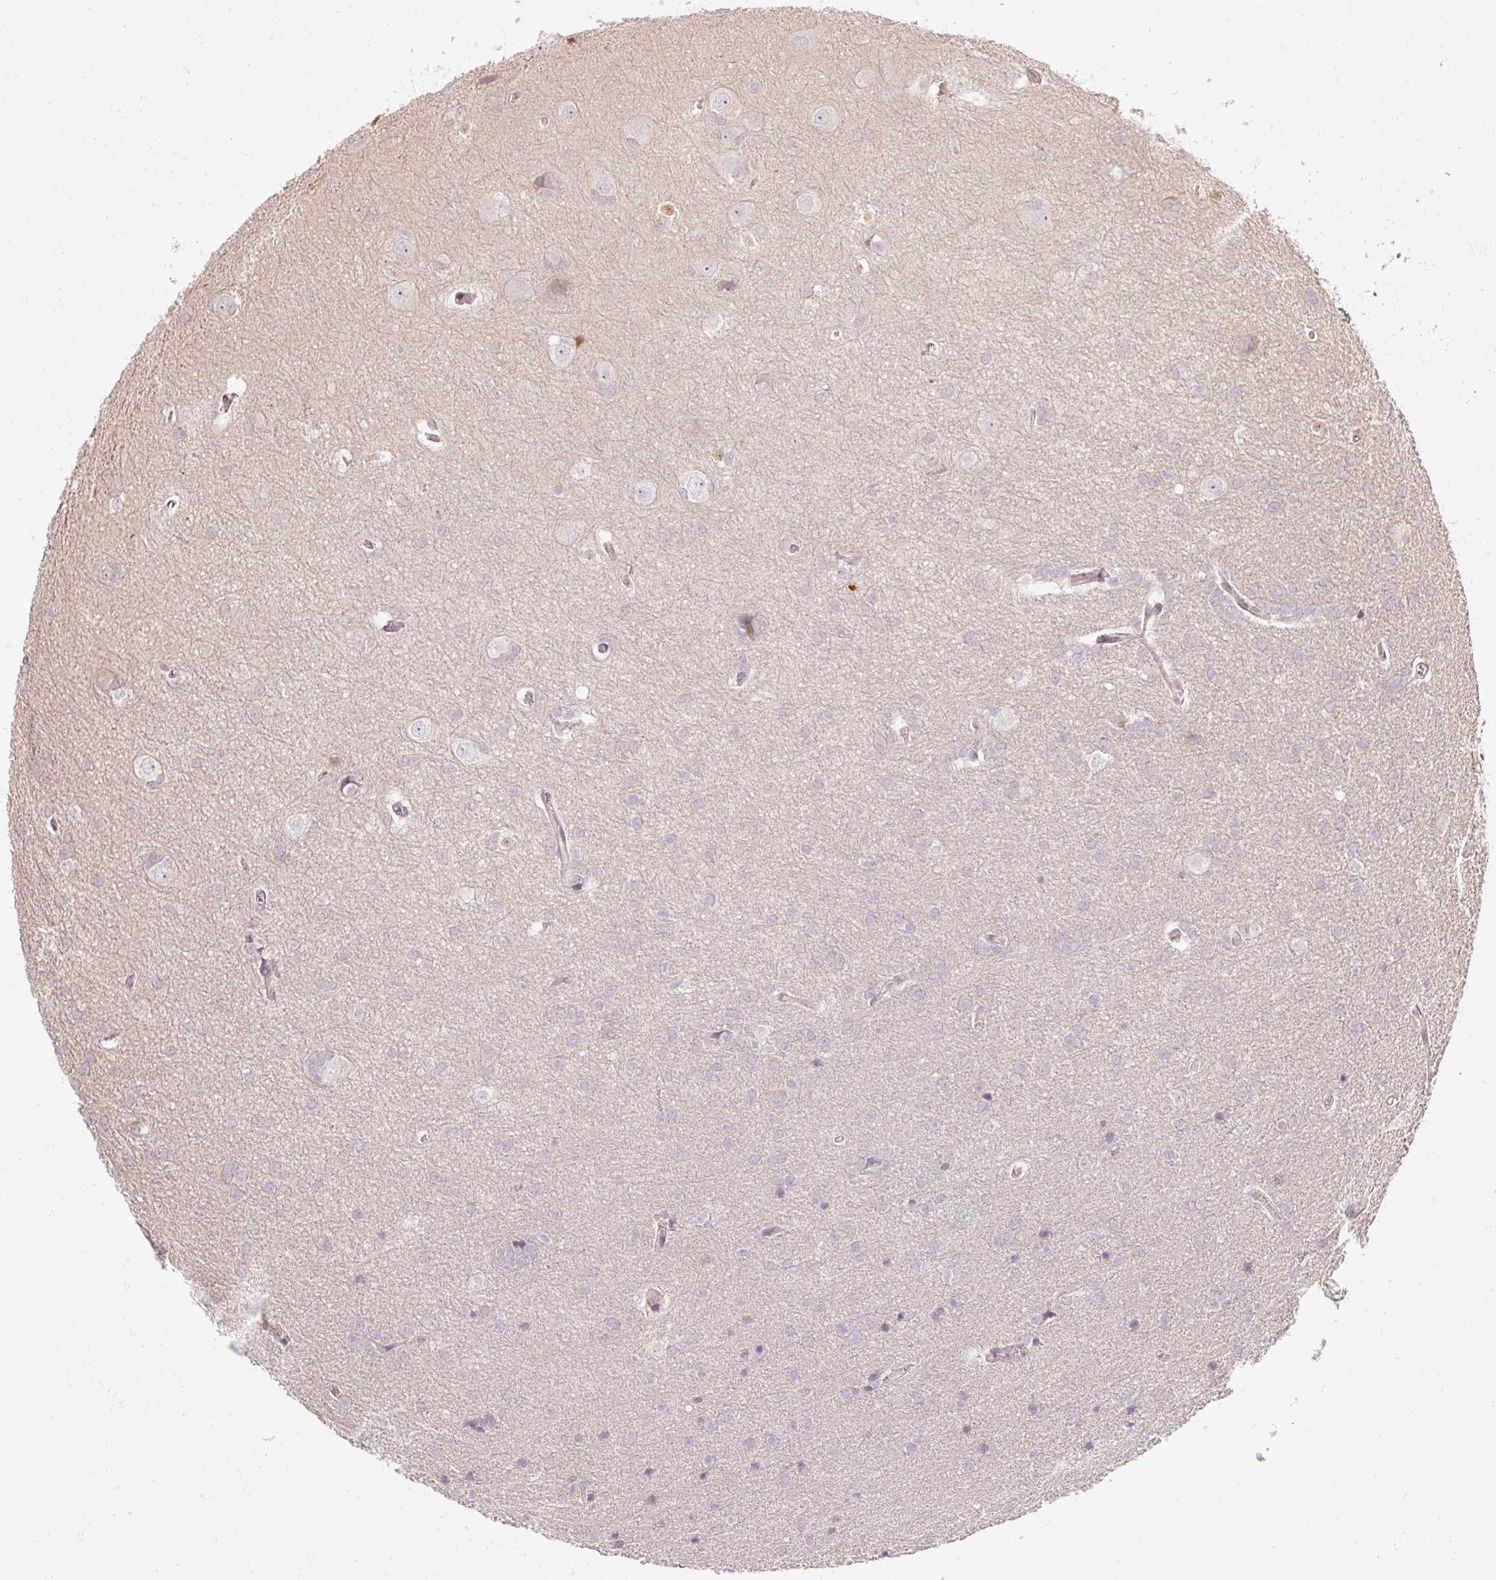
{"staining": {"intensity": "negative", "quantity": "none", "location": "none"}, "tissue": "glioma", "cell_type": "Tumor cells", "image_type": "cancer", "snomed": [{"axis": "morphology", "description": "Glioma, malignant, Low grade"}, {"axis": "topography", "description": "Brain"}], "caption": "Low-grade glioma (malignant) was stained to show a protein in brown. There is no significant positivity in tumor cells.", "gene": "RB1CC1", "patient": {"sex": "female", "age": 34}}